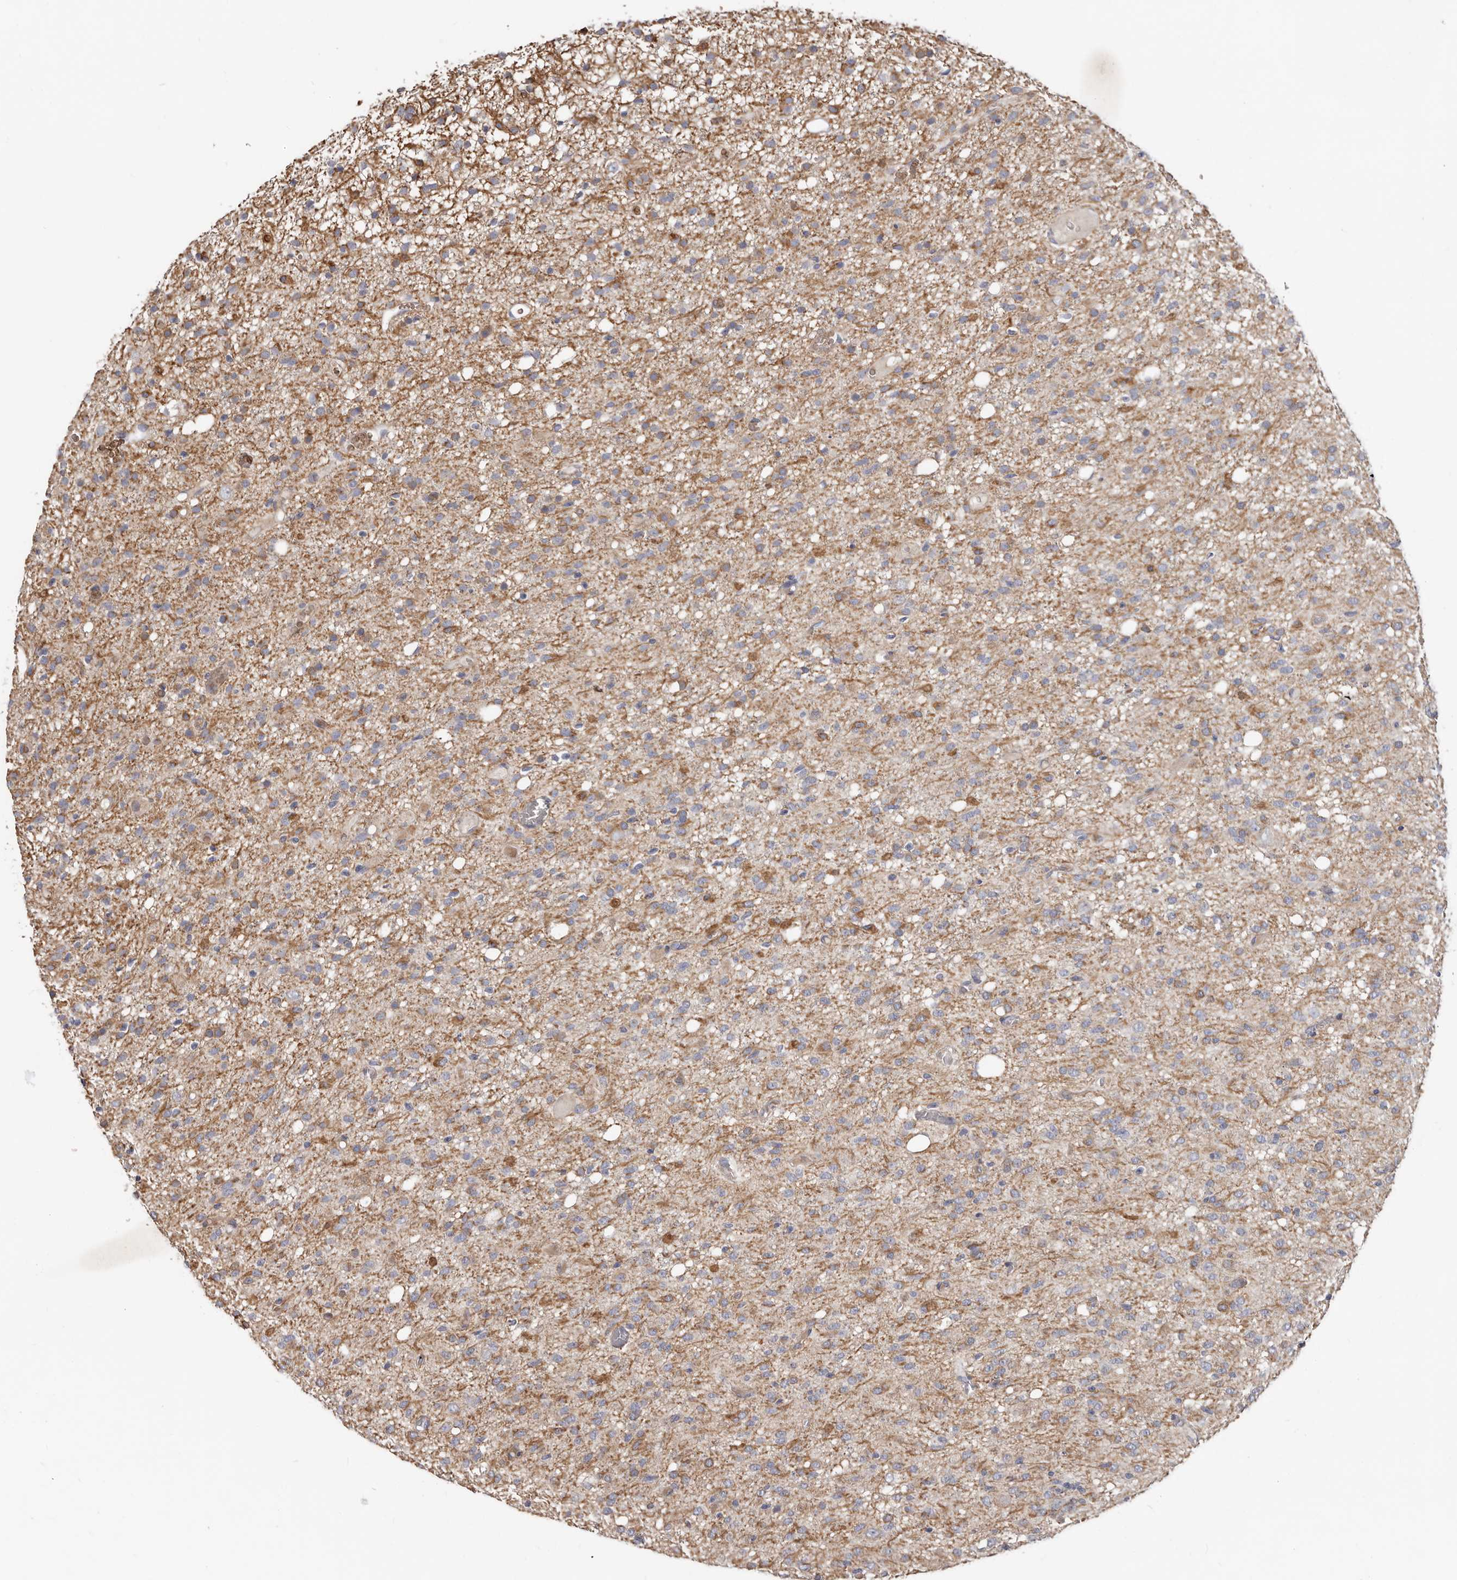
{"staining": {"intensity": "weak", "quantity": "<25%", "location": "cytoplasmic/membranous"}, "tissue": "glioma", "cell_type": "Tumor cells", "image_type": "cancer", "snomed": [{"axis": "morphology", "description": "Glioma, malignant, High grade"}, {"axis": "topography", "description": "Brain"}], "caption": "Tumor cells show no significant staining in glioma.", "gene": "SPTA1", "patient": {"sex": "female", "age": 59}}